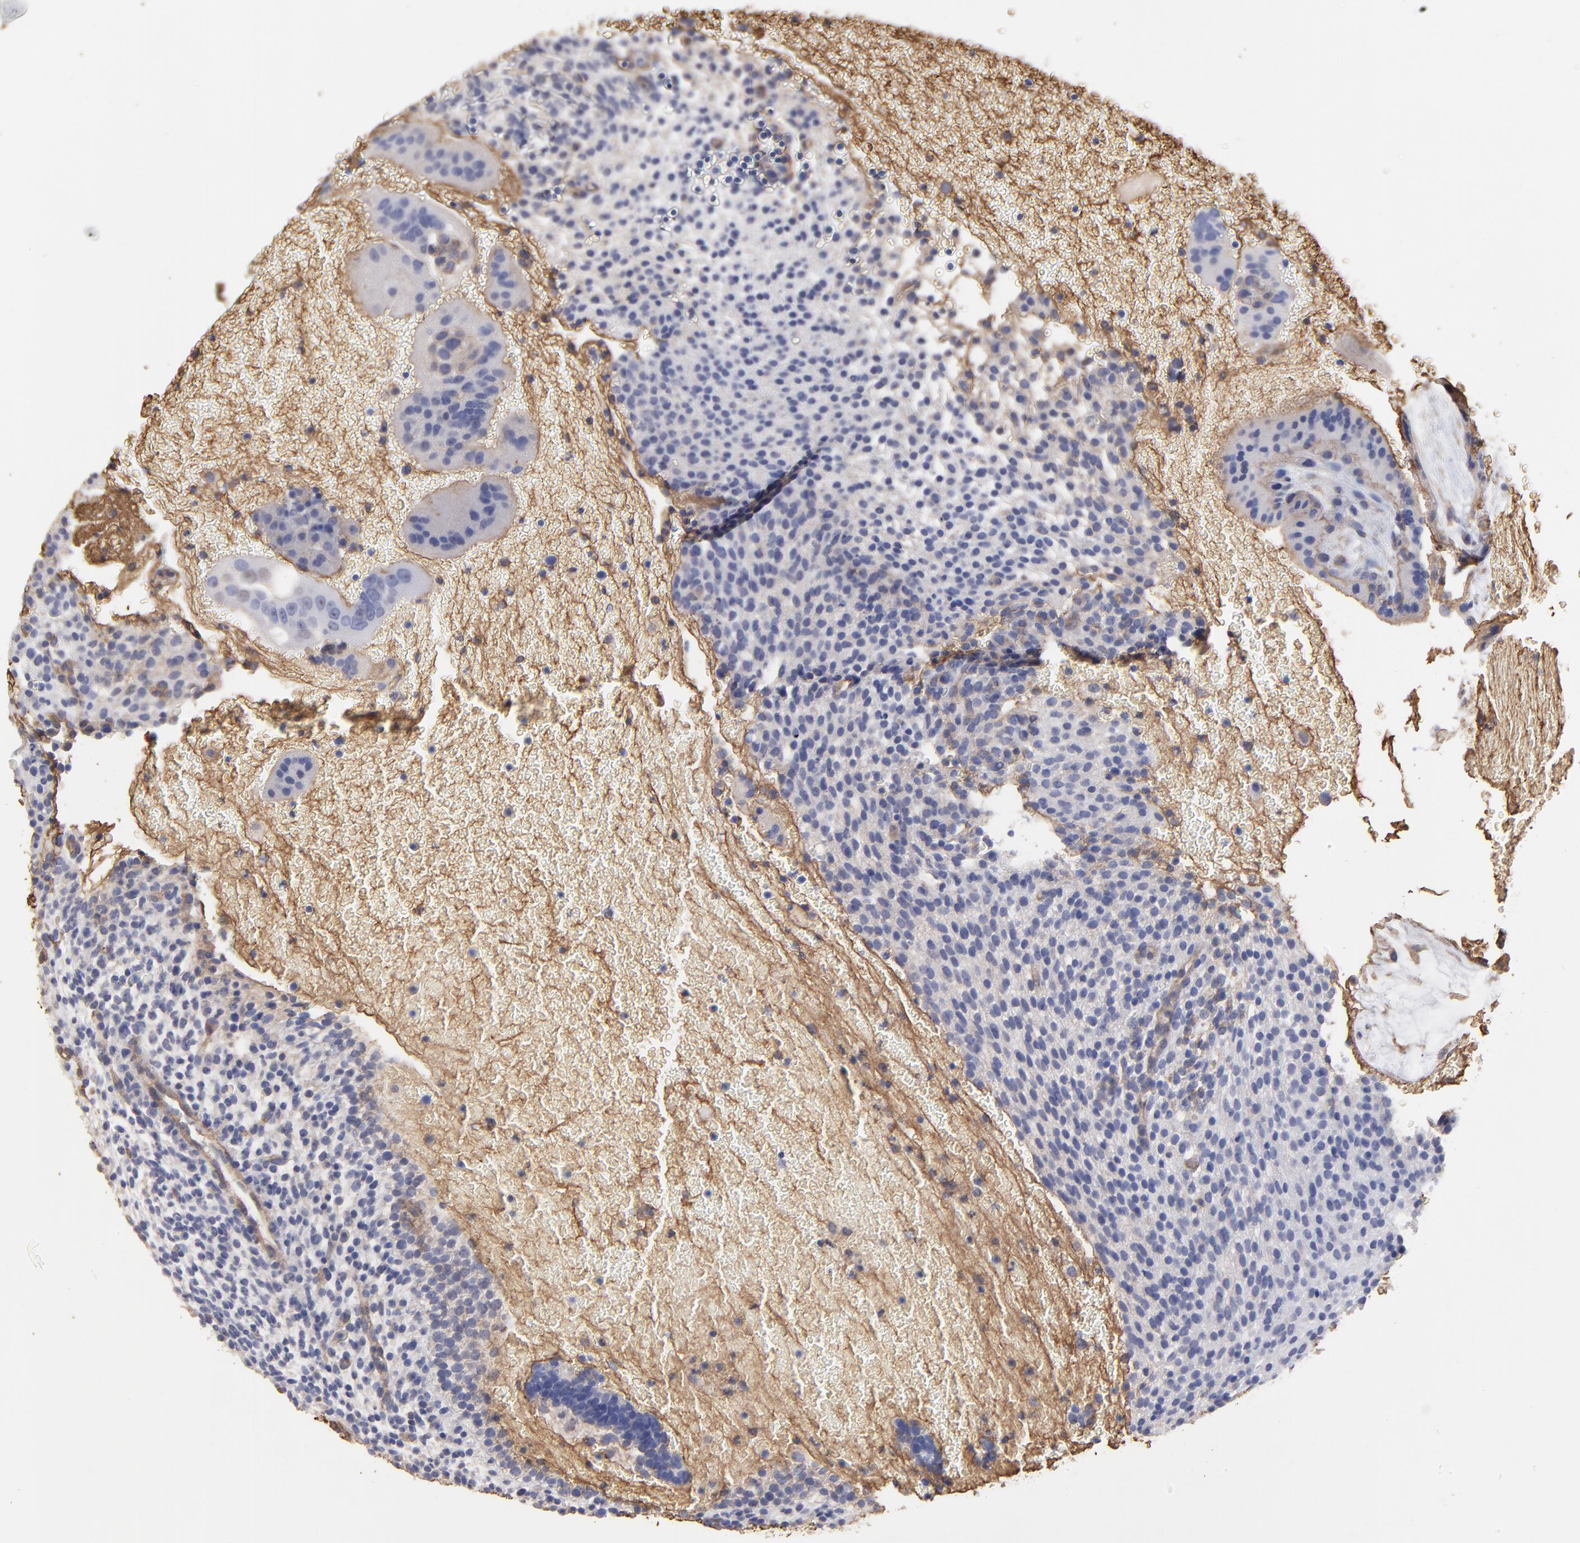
{"staining": {"intensity": "strong", "quantity": ">75%", "location": "cytoplasmic/membranous"}, "tissue": "placenta", "cell_type": "Decidual cells", "image_type": "normal", "snomed": [{"axis": "morphology", "description": "Normal tissue, NOS"}, {"axis": "topography", "description": "Placenta"}], "caption": "About >75% of decidual cells in unremarkable placenta demonstrate strong cytoplasmic/membranous protein expression as visualized by brown immunohistochemical staining.", "gene": "LRCH2", "patient": {"sex": "female", "age": 19}}